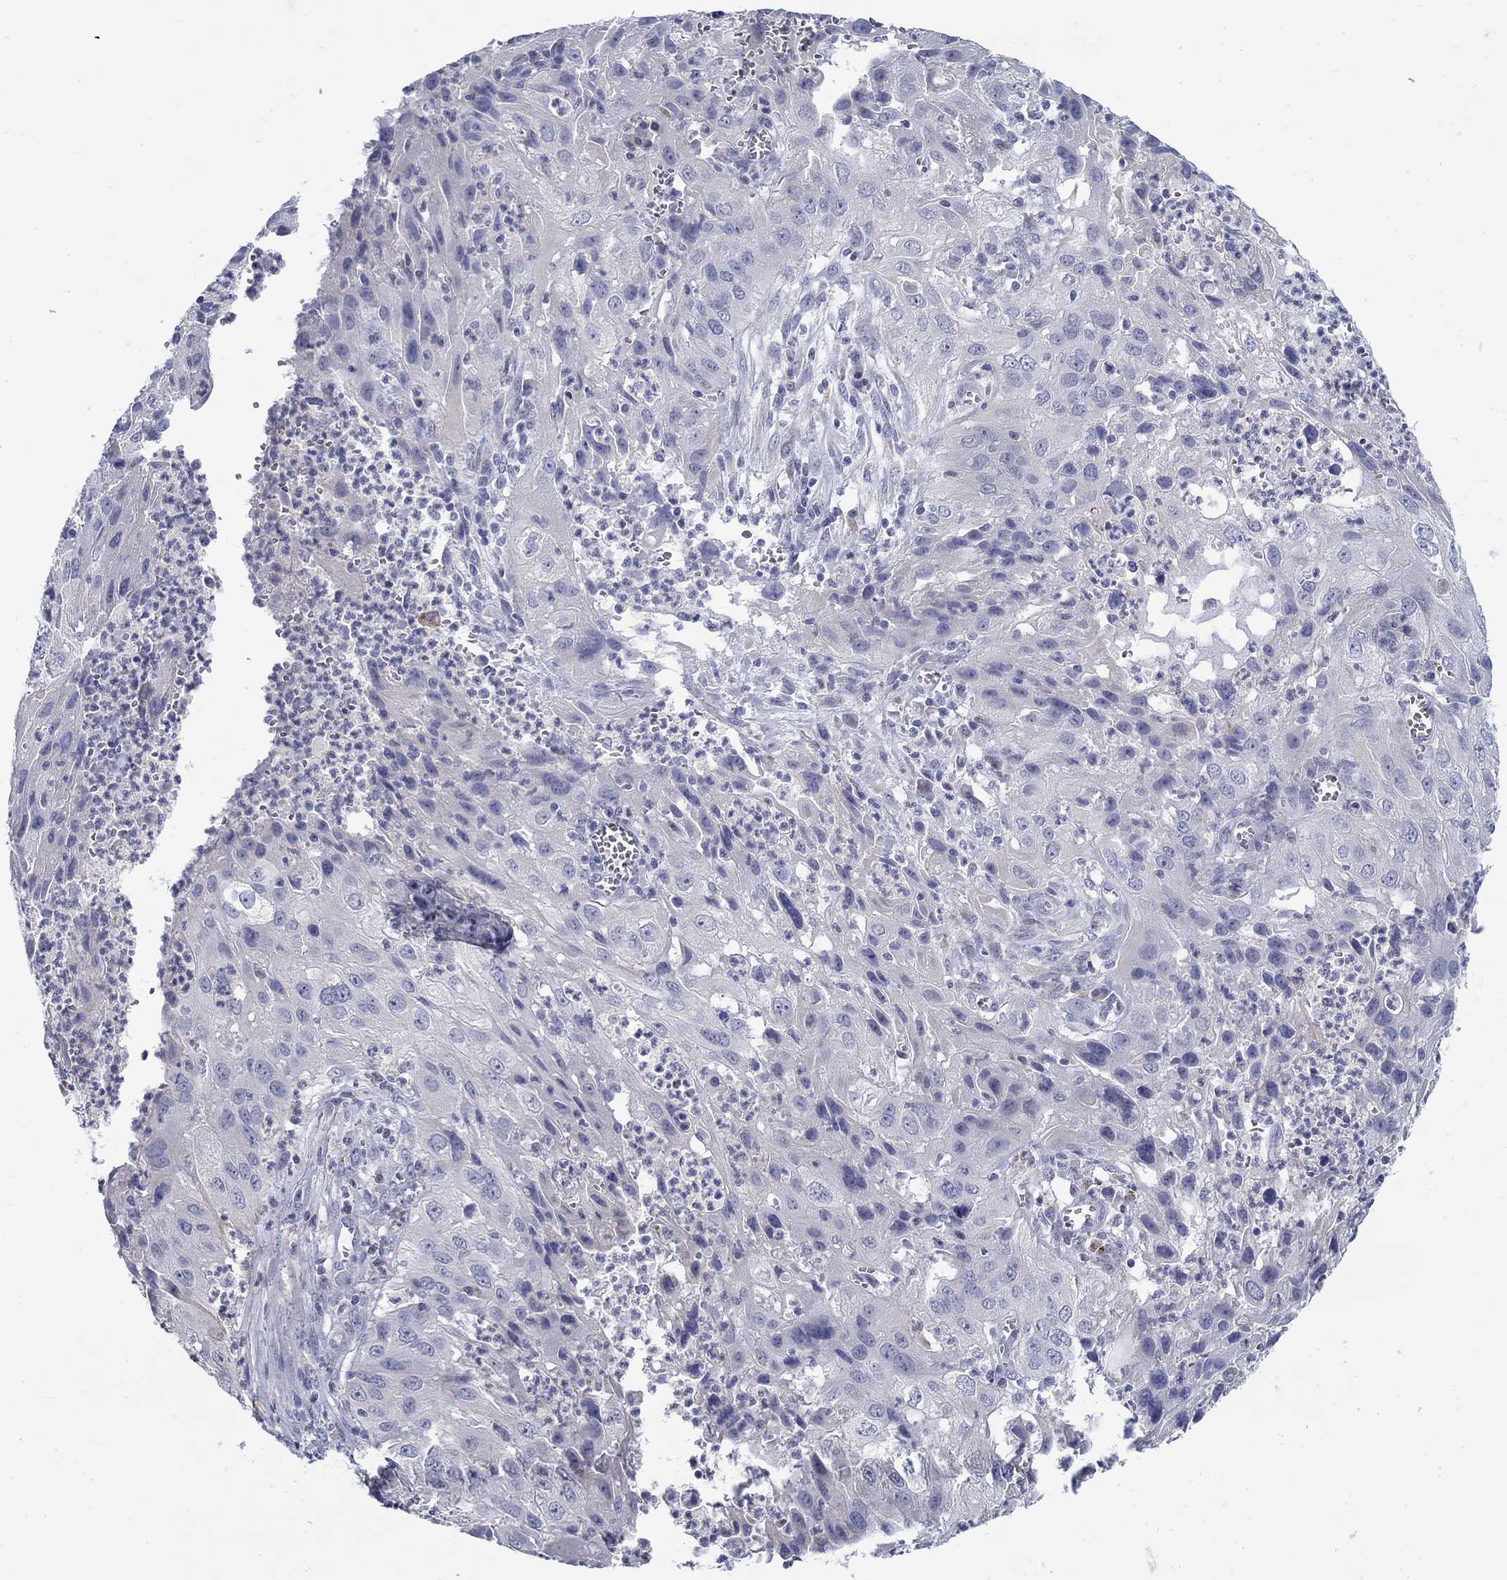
{"staining": {"intensity": "negative", "quantity": "none", "location": "none"}, "tissue": "cervical cancer", "cell_type": "Tumor cells", "image_type": "cancer", "snomed": [{"axis": "morphology", "description": "Squamous cell carcinoma, NOS"}, {"axis": "topography", "description": "Cervix"}], "caption": "Image shows no protein positivity in tumor cells of cervical cancer tissue.", "gene": "ABCA4", "patient": {"sex": "female", "age": 32}}